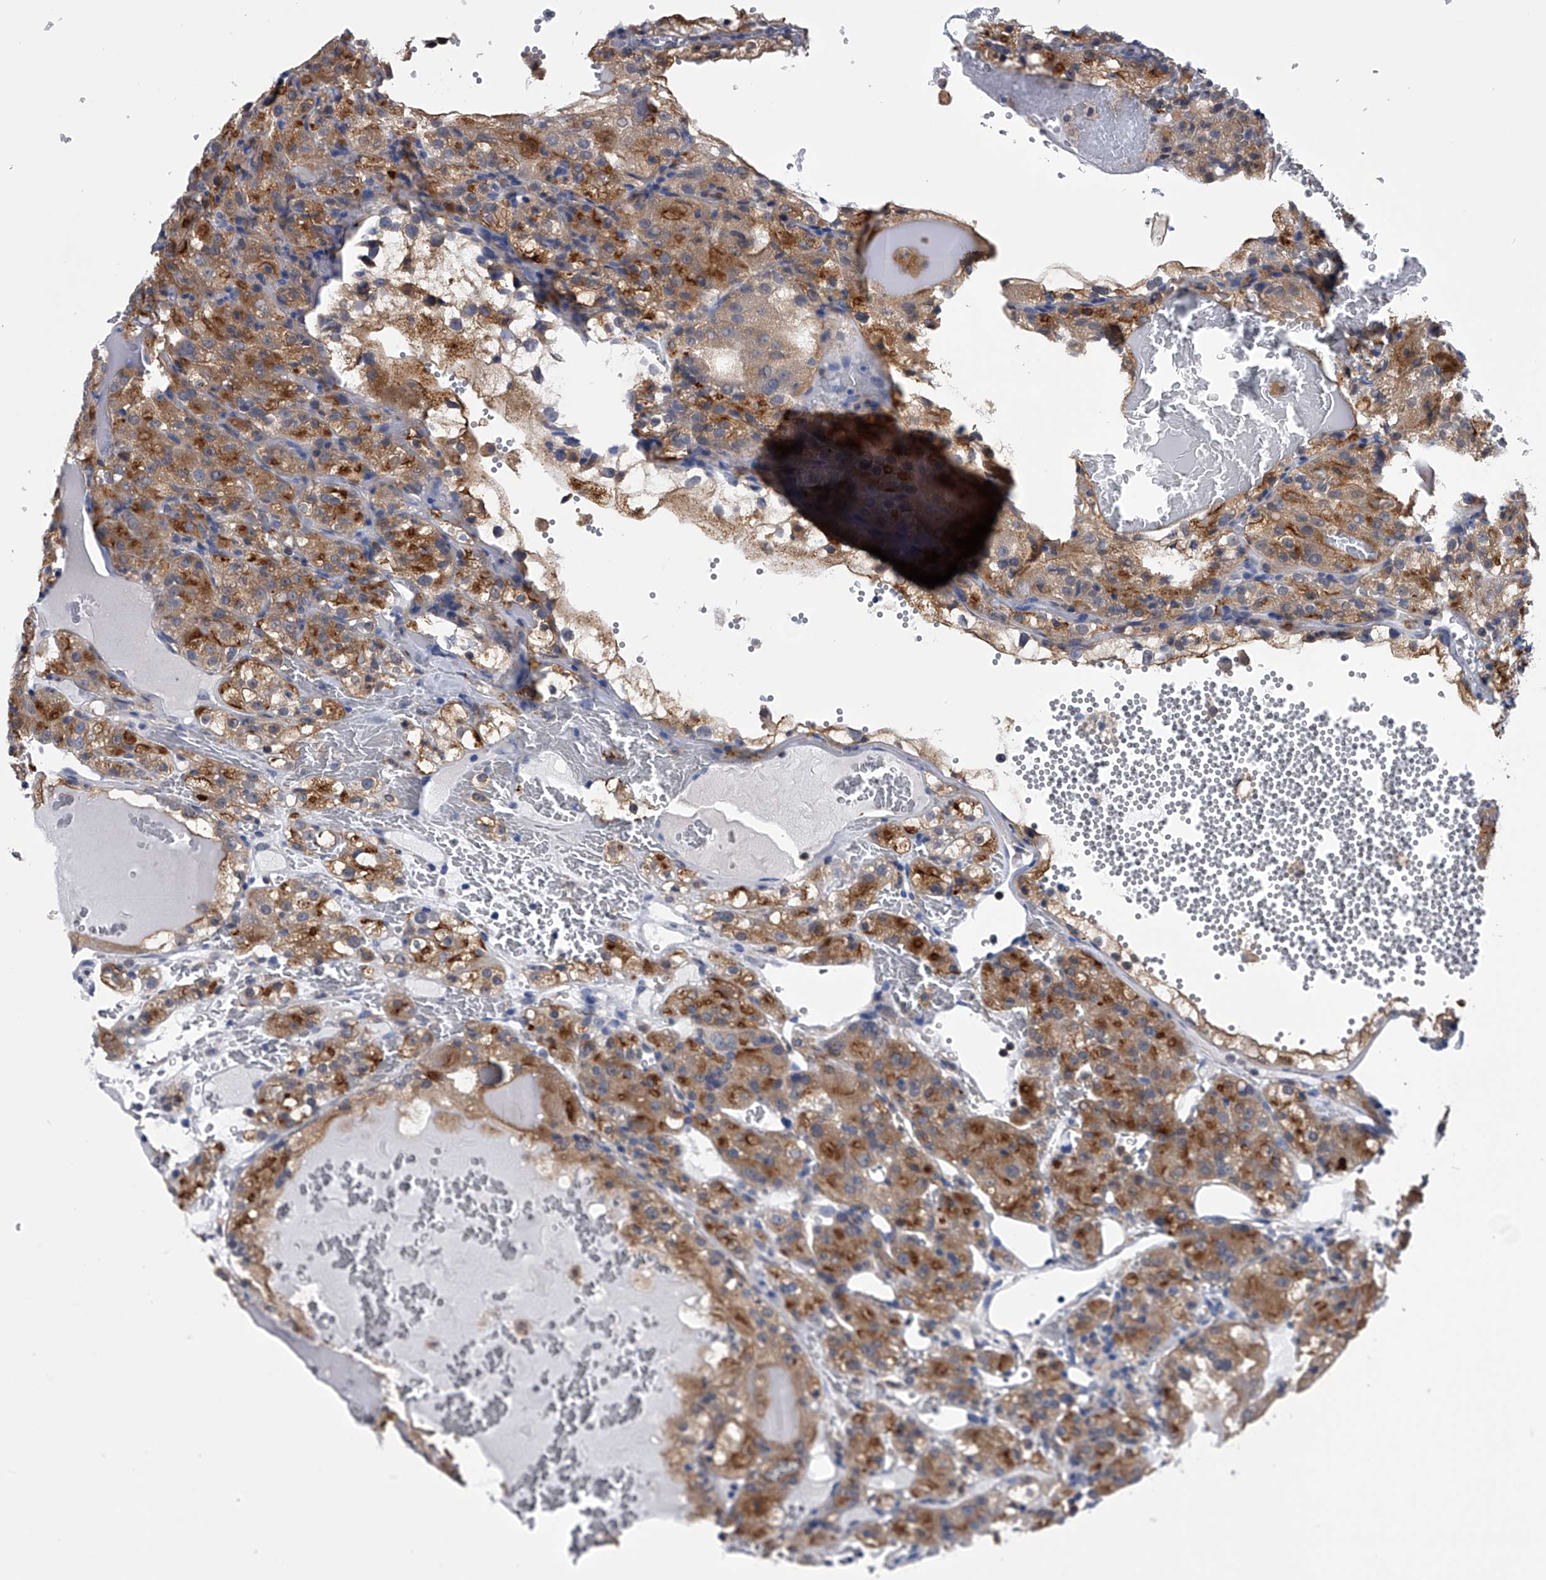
{"staining": {"intensity": "moderate", "quantity": ">75%", "location": "cytoplasmic/membranous"}, "tissue": "renal cancer", "cell_type": "Tumor cells", "image_type": "cancer", "snomed": [{"axis": "morphology", "description": "Normal tissue, NOS"}, {"axis": "morphology", "description": "Adenocarcinoma, NOS"}, {"axis": "topography", "description": "Kidney"}], "caption": "Immunohistochemistry (IHC) image of neoplastic tissue: adenocarcinoma (renal) stained using immunohistochemistry exhibits medium levels of moderate protein expression localized specifically in the cytoplasmic/membranous of tumor cells, appearing as a cytoplasmic/membranous brown color.", "gene": "PDXK", "patient": {"sex": "male", "age": 61}}